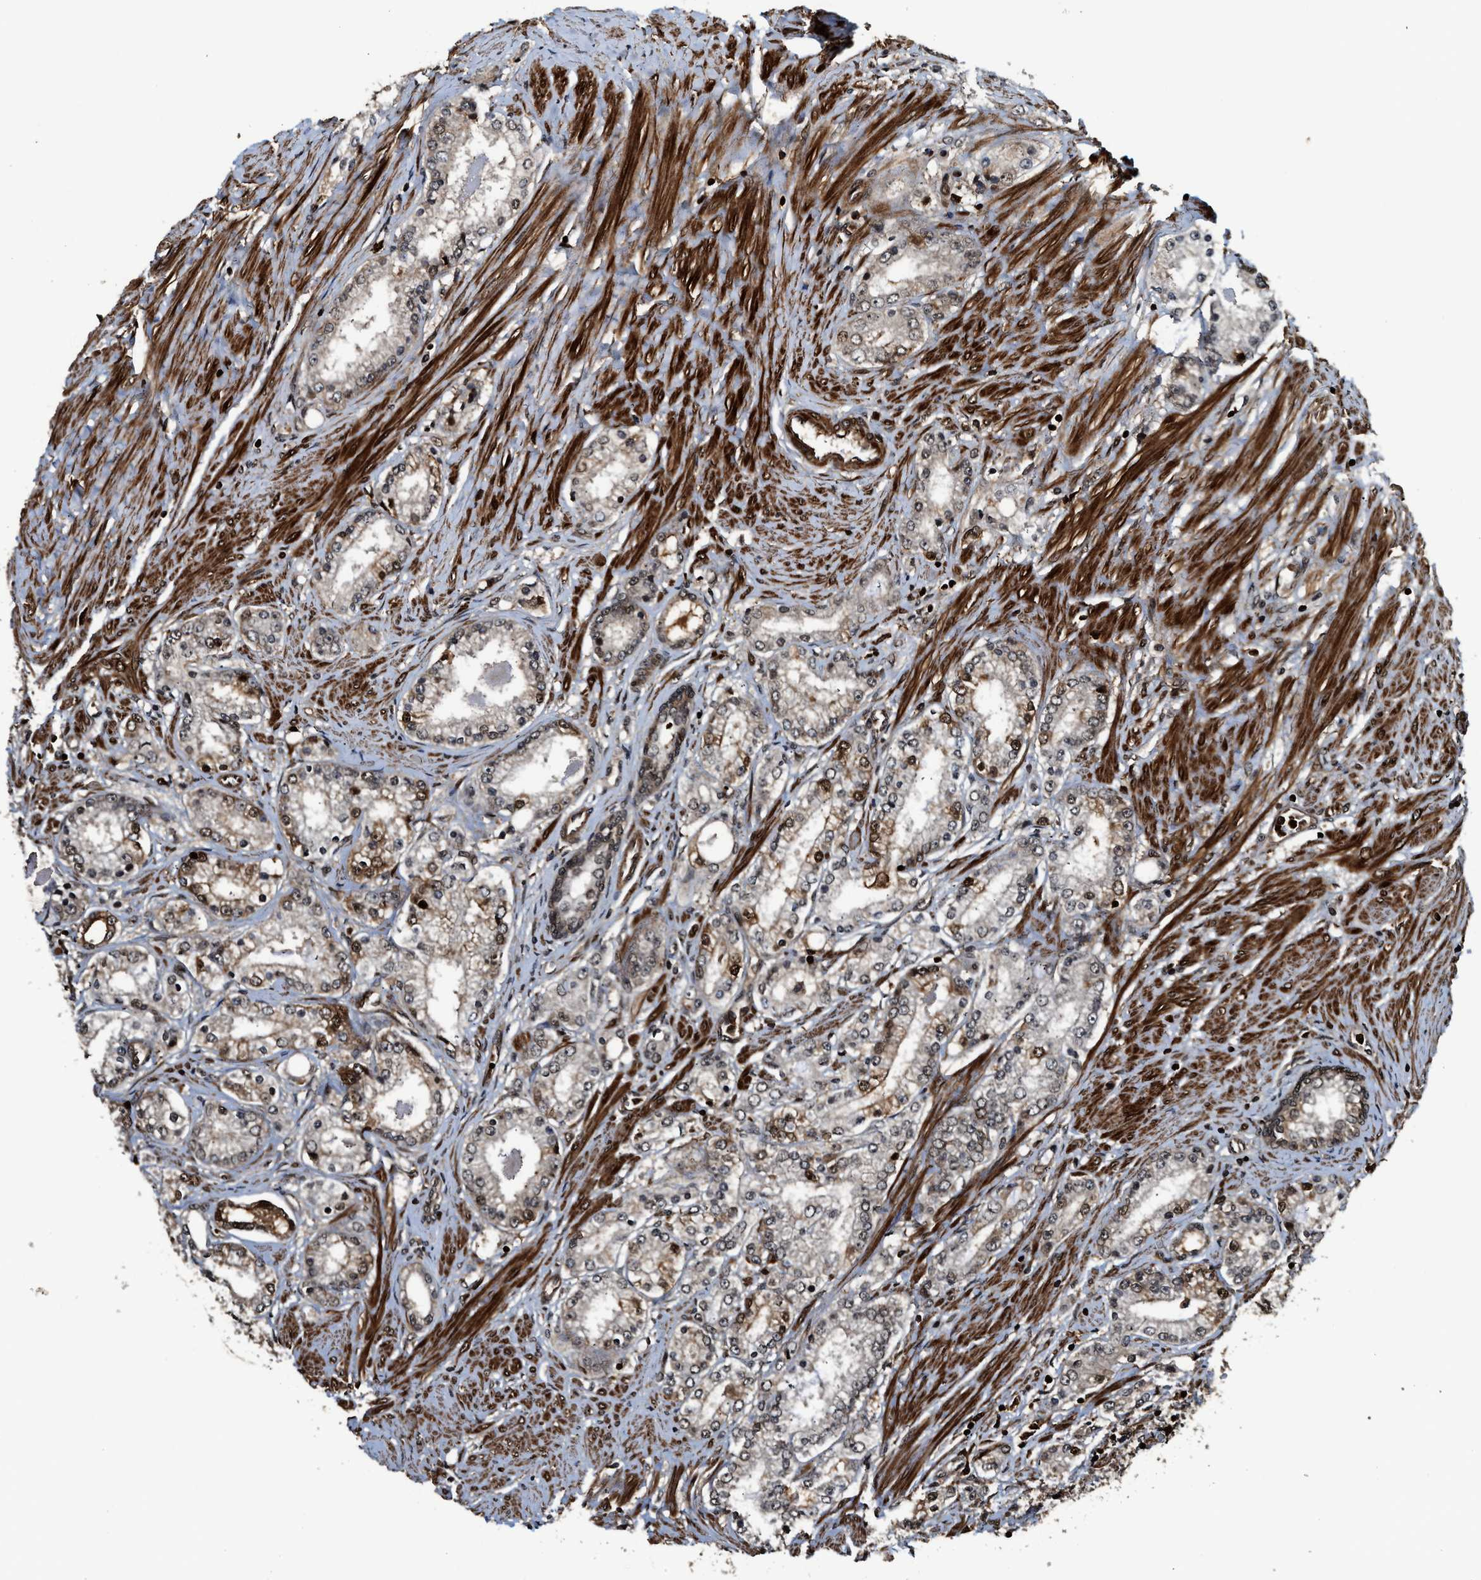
{"staining": {"intensity": "strong", "quantity": "<25%", "location": "cytoplasmic/membranous,nuclear"}, "tissue": "prostate cancer", "cell_type": "Tumor cells", "image_type": "cancer", "snomed": [{"axis": "morphology", "description": "Adenocarcinoma, Low grade"}, {"axis": "topography", "description": "Prostate"}], "caption": "An immunohistochemistry (IHC) image of neoplastic tissue is shown. Protein staining in brown highlights strong cytoplasmic/membranous and nuclear positivity in prostate cancer within tumor cells. (DAB IHC, brown staining for protein, blue staining for nuclei).", "gene": "MDM2", "patient": {"sex": "male", "age": 63}}